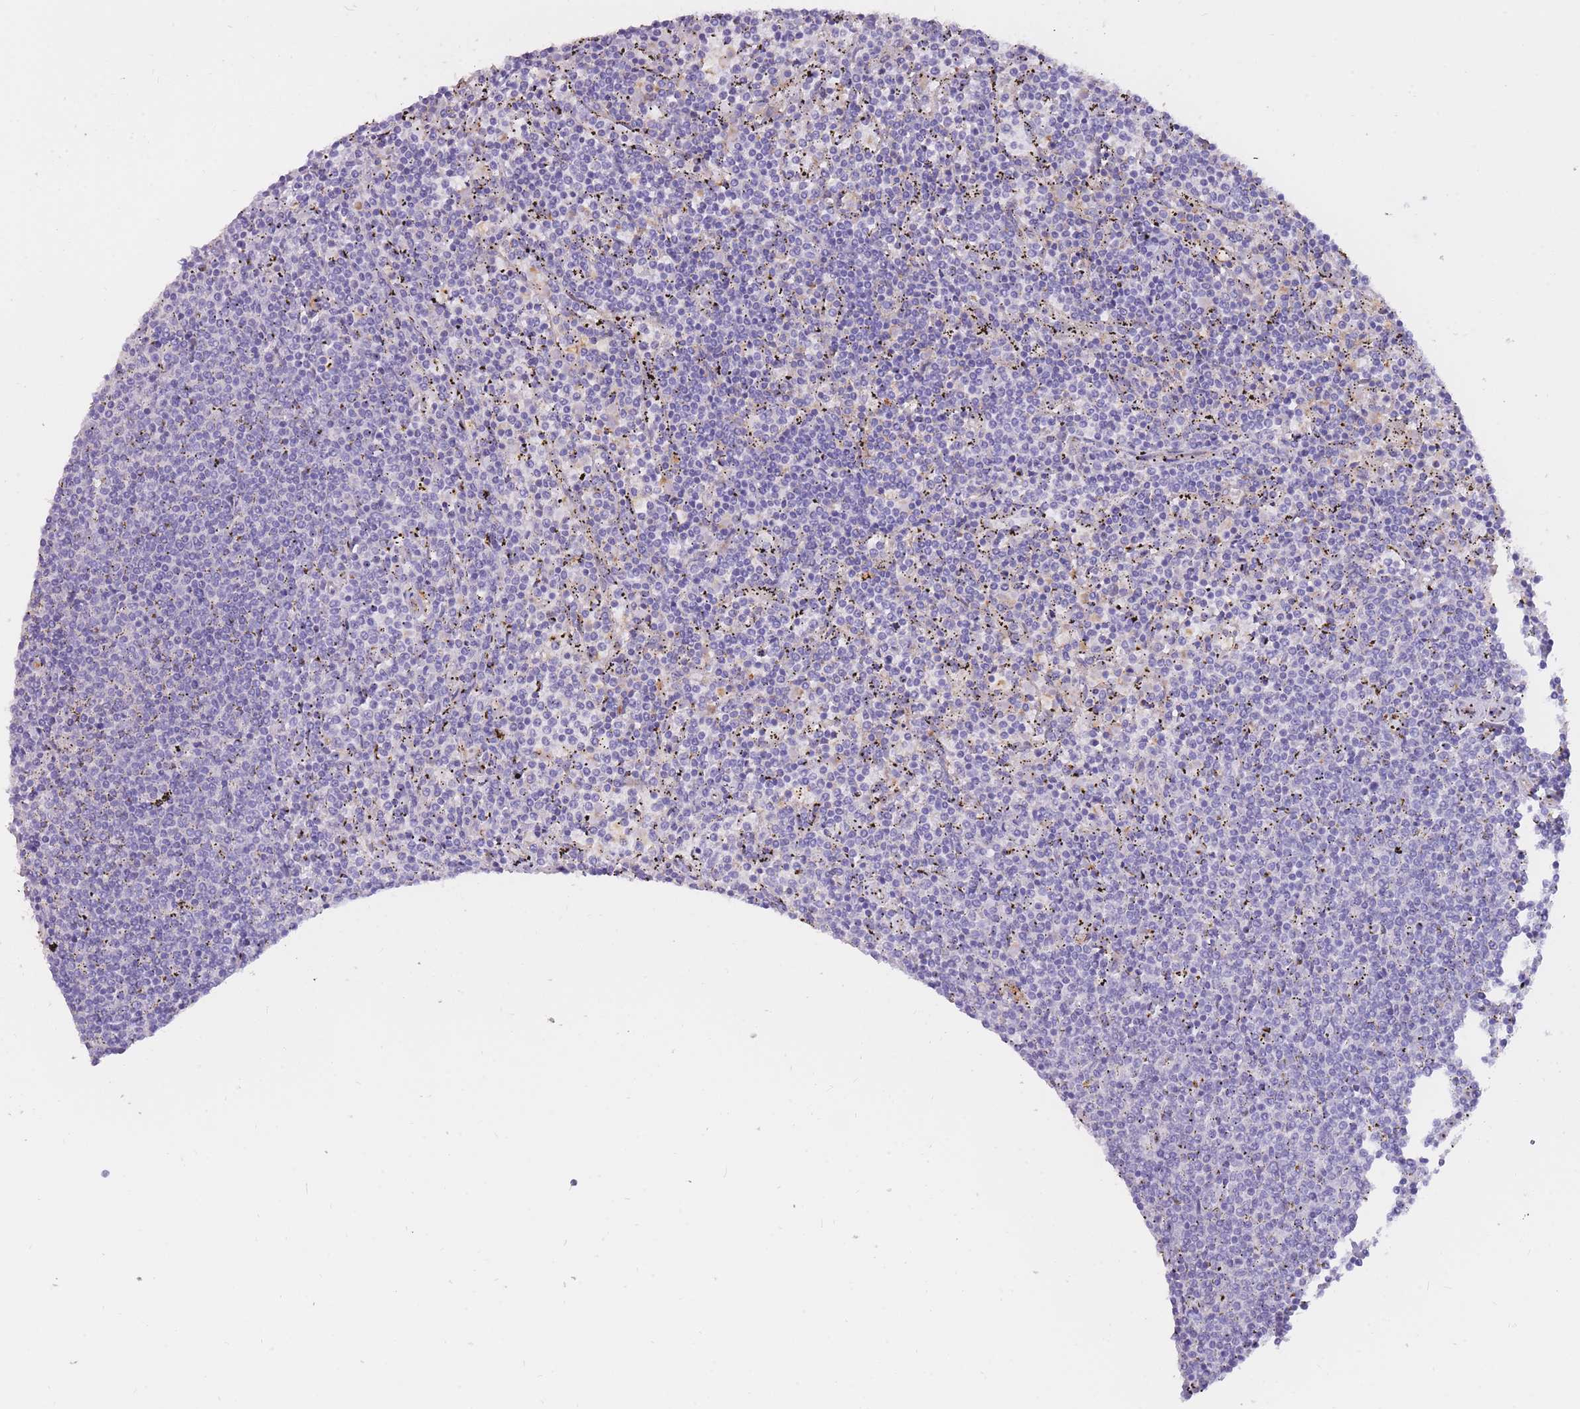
{"staining": {"intensity": "negative", "quantity": "none", "location": "none"}, "tissue": "lymphoma", "cell_type": "Tumor cells", "image_type": "cancer", "snomed": [{"axis": "morphology", "description": "Malignant lymphoma, non-Hodgkin's type, Low grade"}, {"axis": "topography", "description": "Spleen"}], "caption": "DAB (3,3'-diaminobenzidine) immunohistochemical staining of lymphoma displays no significant staining in tumor cells.", "gene": "SULT1A1", "patient": {"sex": "female", "age": 50}}